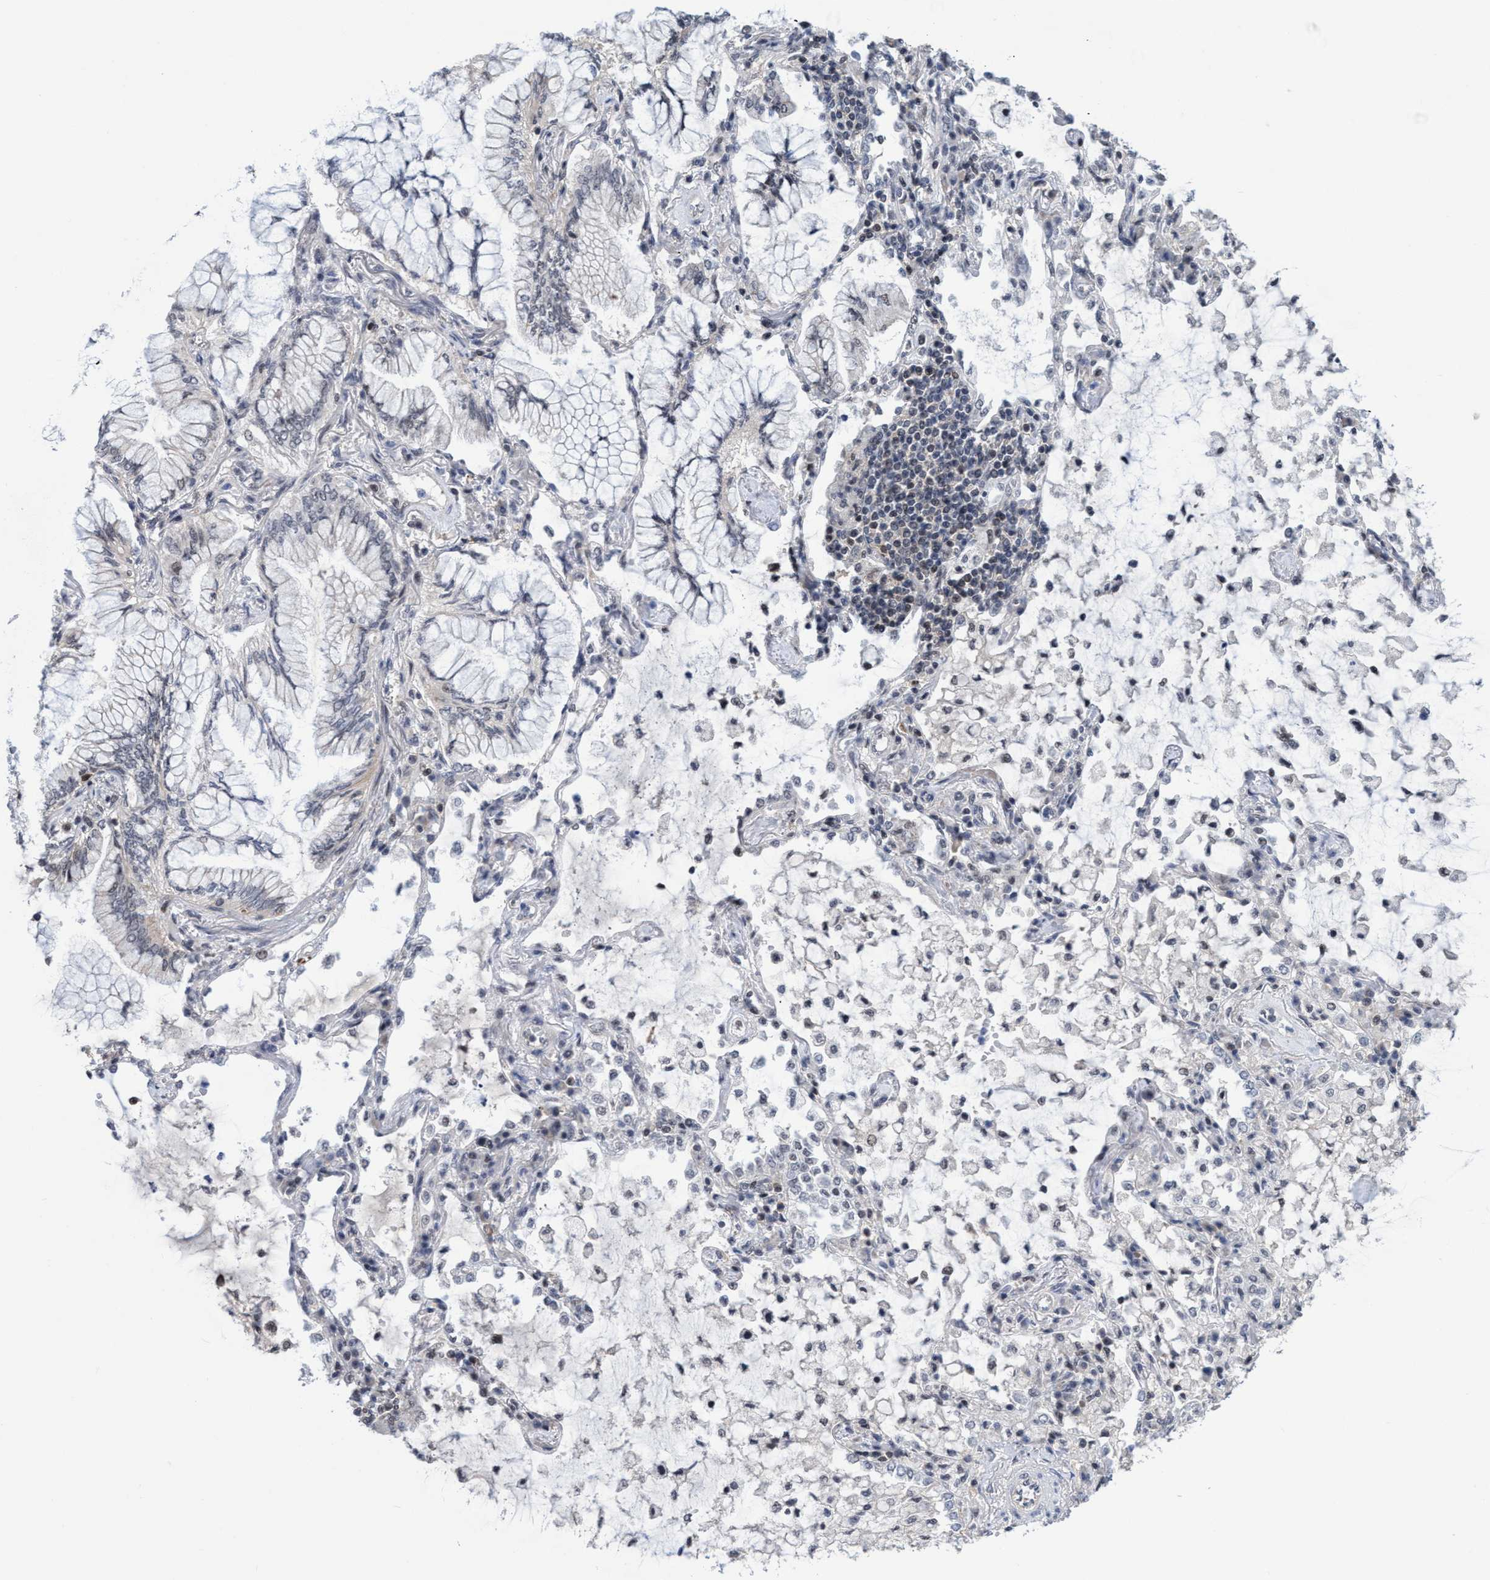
{"staining": {"intensity": "negative", "quantity": "none", "location": "none"}, "tissue": "lung cancer", "cell_type": "Tumor cells", "image_type": "cancer", "snomed": [{"axis": "morphology", "description": "Adenocarcinoma, NOS"}, {"axis": "topography", "description": "Lung"}], "caption": "There is no significant positivity in tumor cells of adenocarcinoma (lung).", "gene": "C9orf78", "patient": {"sex": "female", "age": 70}}